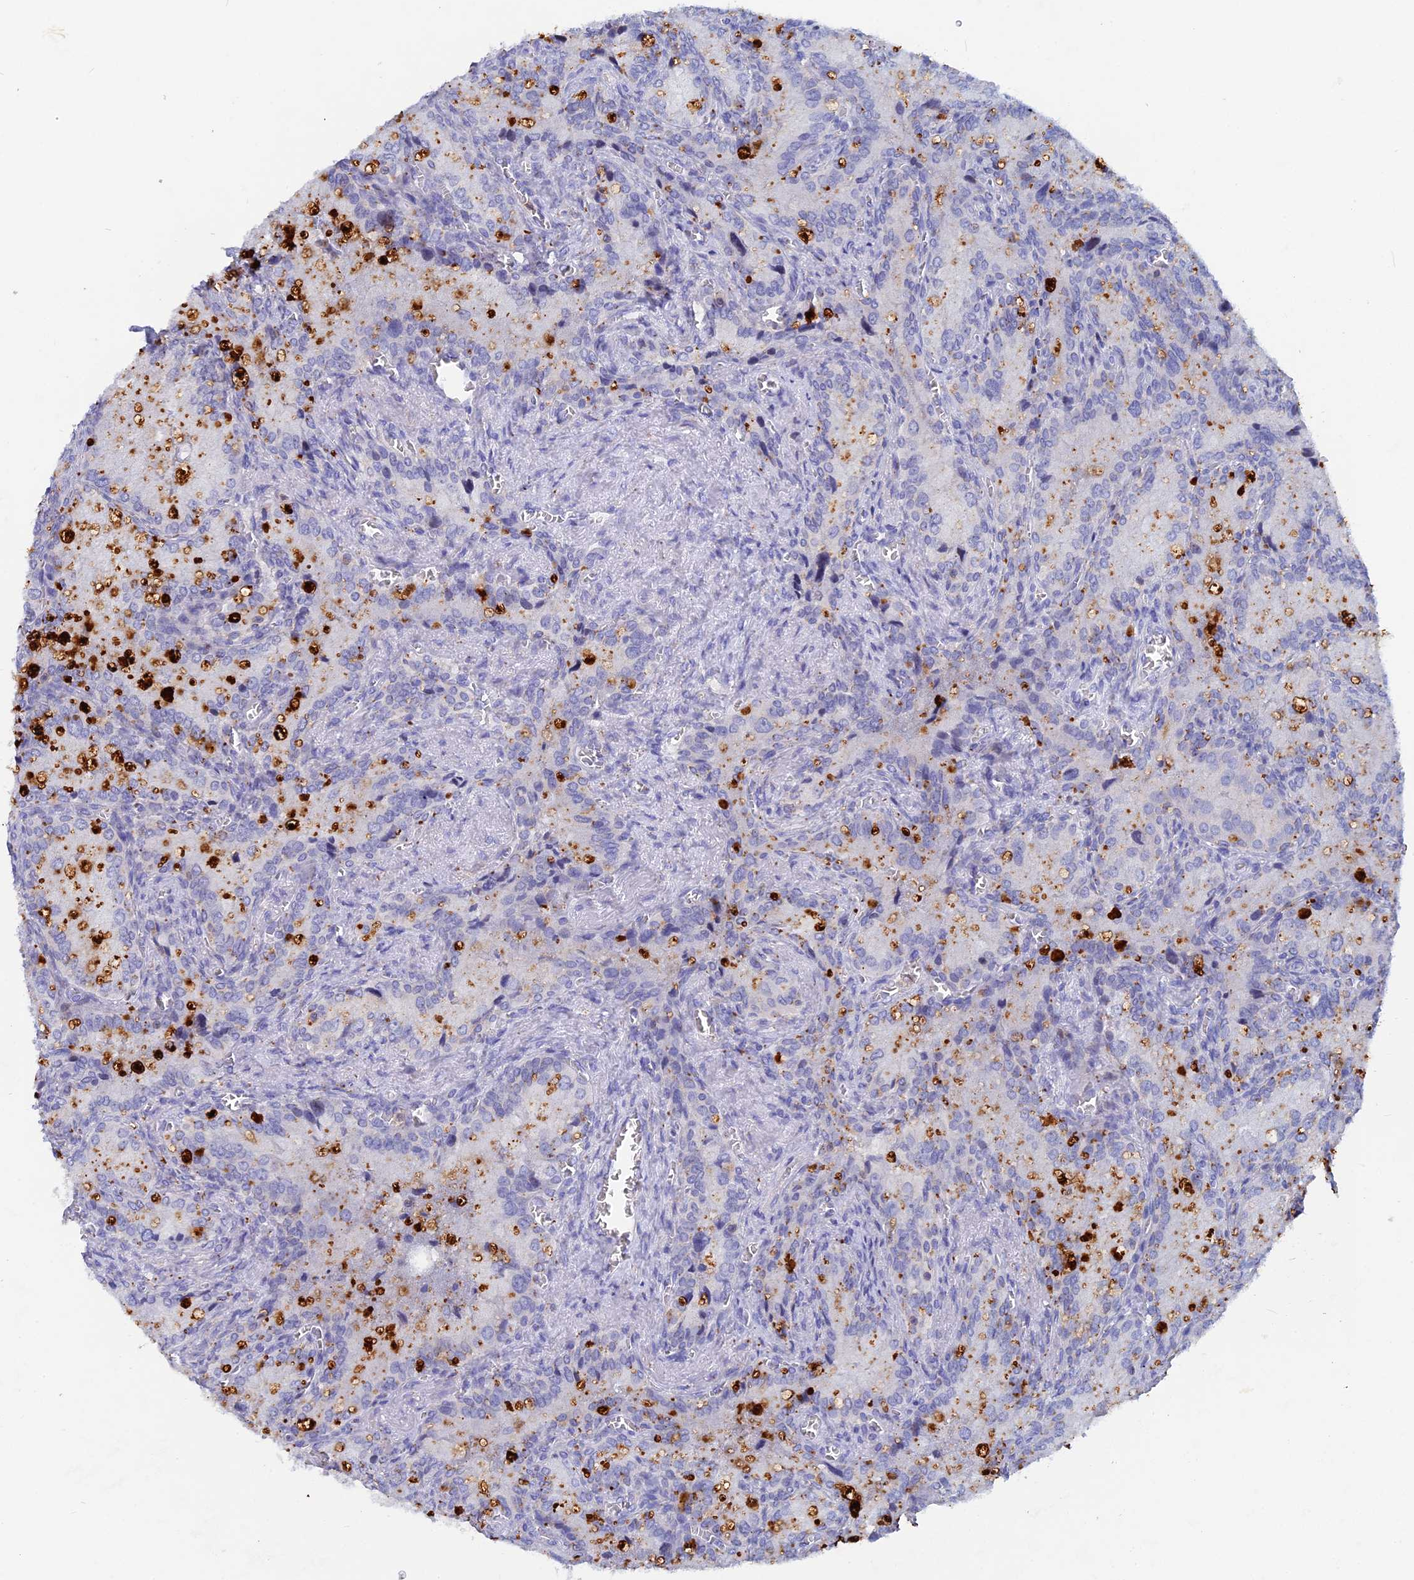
{"staining": {"intensity": "negative", "quantity": "none", "location": "none"}, "tissue": "seminal vesicle", "cell_type": "Glandular cells", "image_type": "normal", "snomed": [{"axis": "morphology", "description": "Normal tissue, NOS"}, {"axis": "topography", "description": "Seminal veicle"}], "caption": "A histopathology image of human seminal vesicle is negative for staining in glandular cells. The staining is performed using DAB brown chromogen with nuclei counter-stained in using hematoxylin.", "gene": "ACP7", "patient": {"sex": "male", "age": 62}}